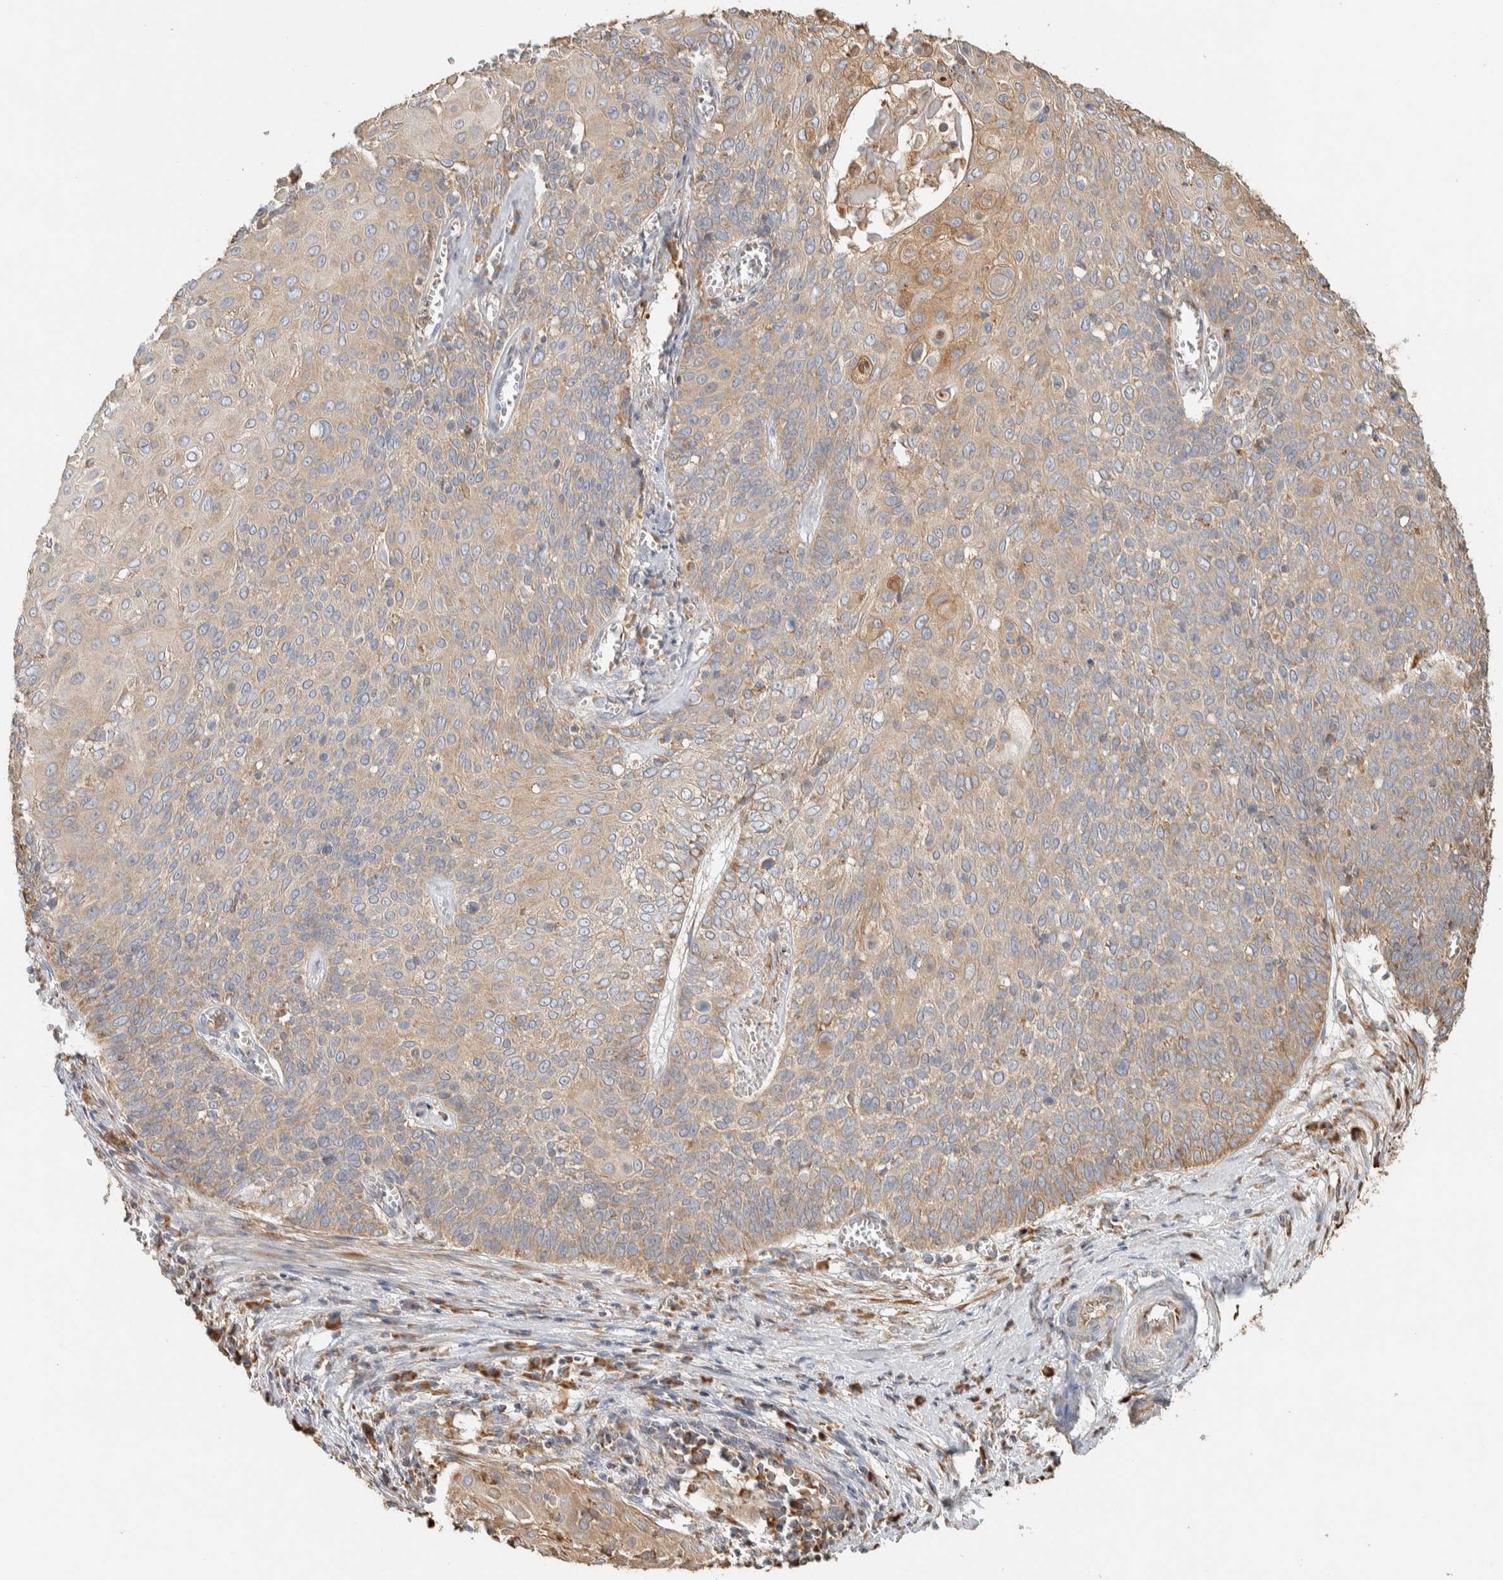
{"staining": {"intensity": "weak", "quantity": "25%-75%", "location": "cytoplasmic/membranous"}, "tissue": "cervical cancer", "cell_type": "Tumor cells", "image_type": "cancer", "snomed": [{"axis": "morphology", "description": "Squamous cell carcinoma, NOS"}, {"axis": "topography", "description": "Cervix"}], "caption": "An image of human squamous cell carcinoma (cervical) stained for a protein shows weak cytoplasmic/membranous brown staining in tumor cells. (DAB (3,3'-diaminobenzidine) = brown stain, brightfield microscopy at high magnification).", "gene": "RAB11FIP1", "patient": {"sex": "female", "age": 39}}